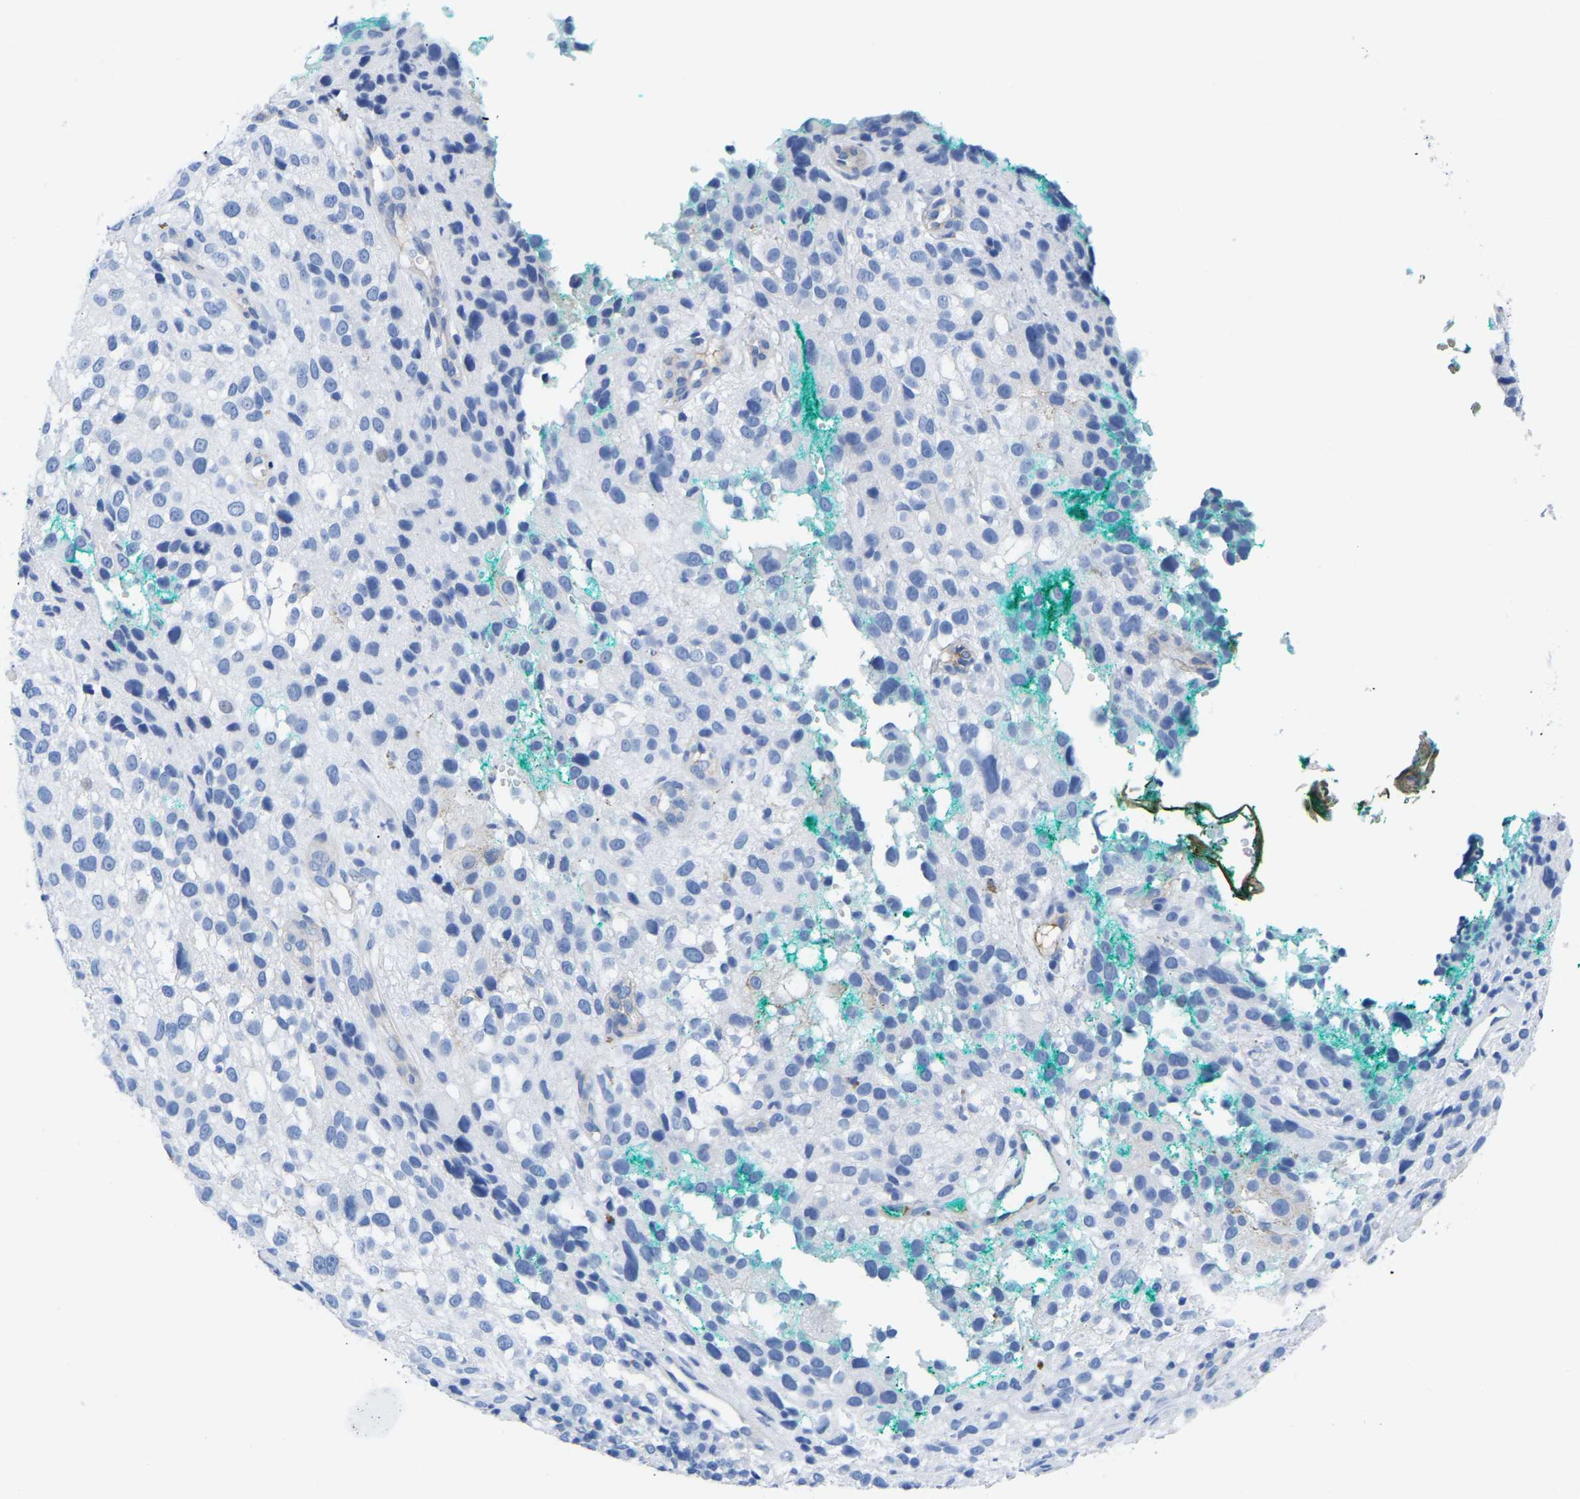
{"staining": {"intensity": "negative", "quantity": "none", "location": "none"}, "tissue": "melanoma", "cell_type": "Tumor cells", "image_type": "cancer", "snomed": [{"axis": "morphology", "description": "Necrosis, NOS"}, {"axis": "morphology", "description": "Malignant melanoma, NOS"}, {"axis": "topography", "description": "Skin"}], "caption": "Protein analysis of malignant melanoma exhibits no significant expression in tumor cells. (Brightfield microscopy of DAB IHC at high magnification).", "gene": "UPK3A", "patient": {"sex": "female", "age": 87}}